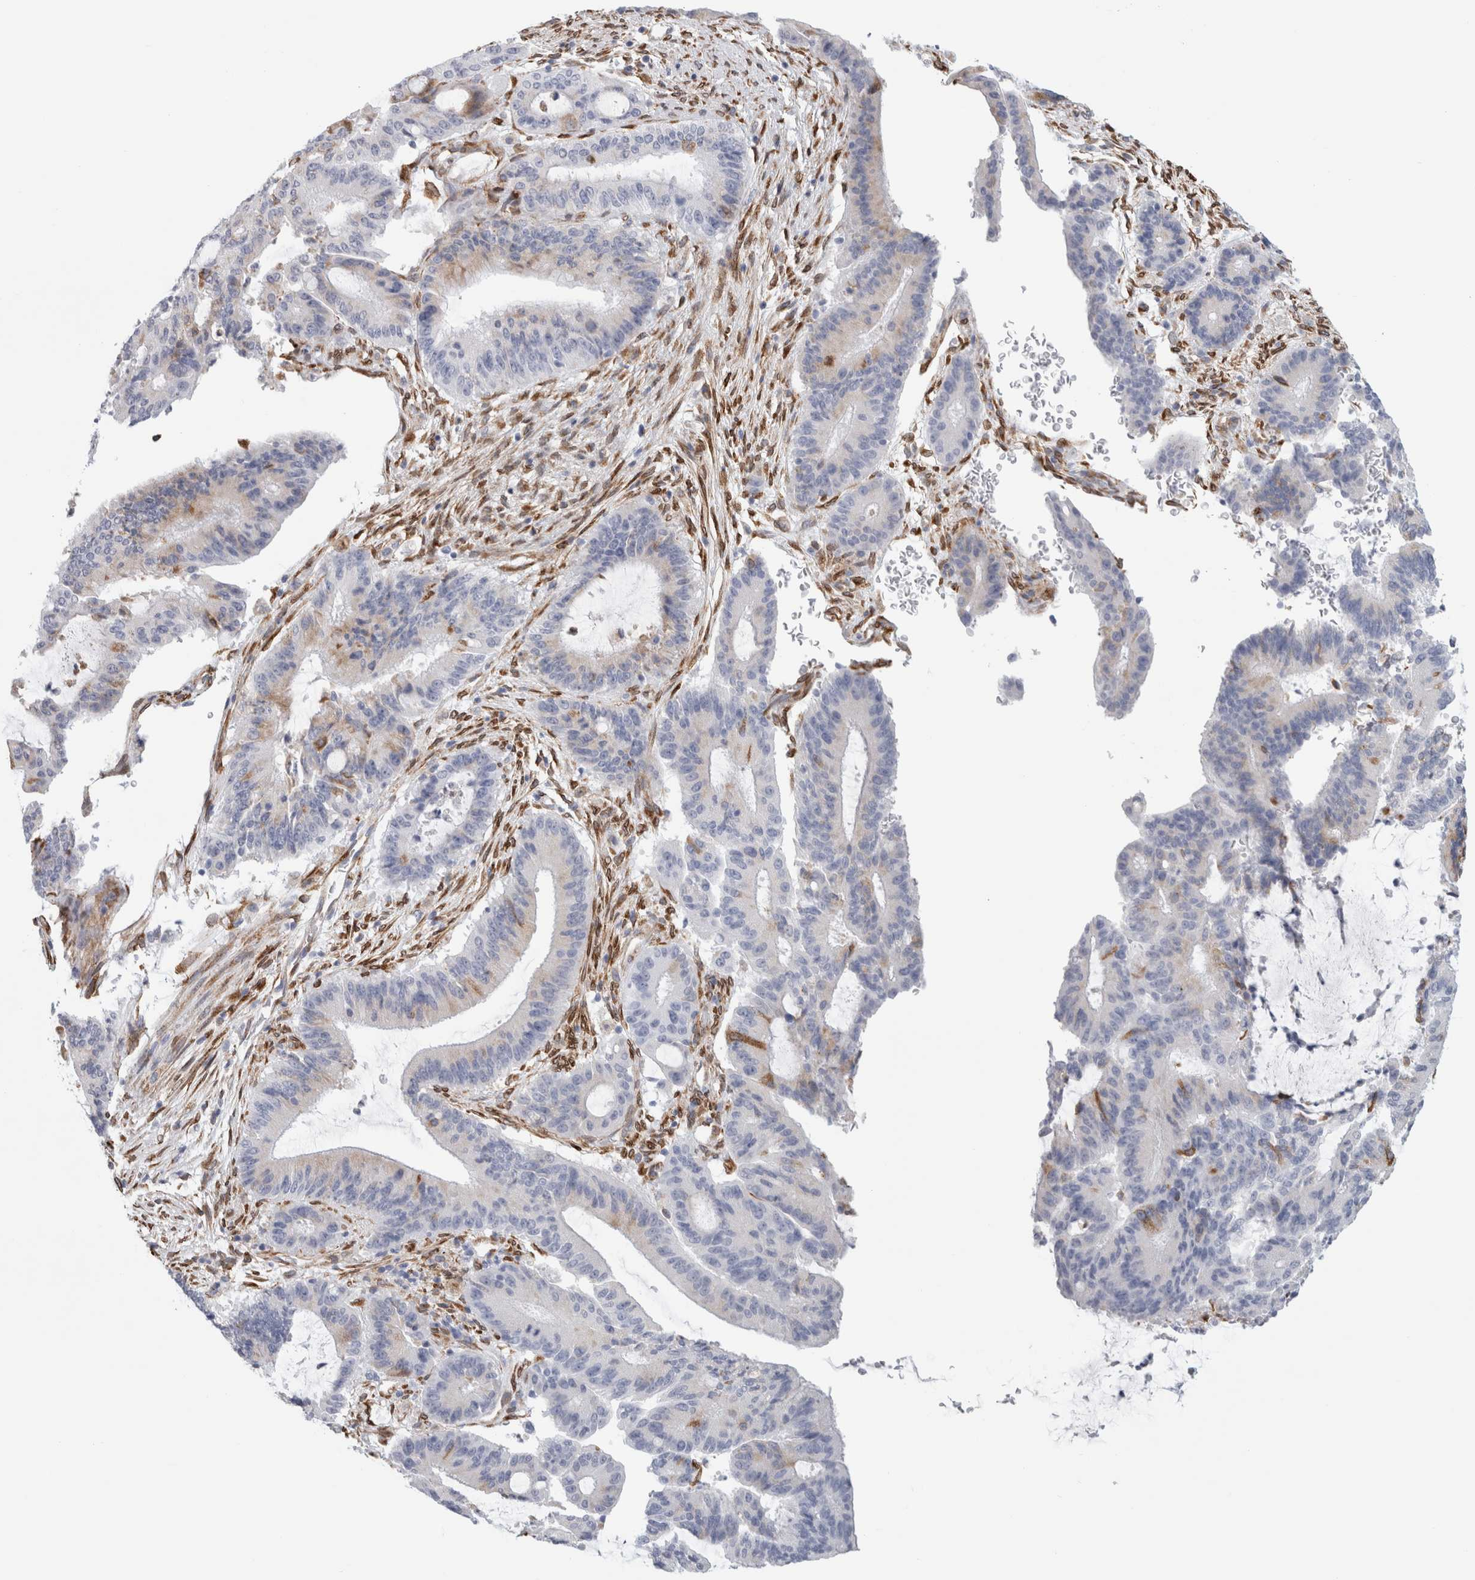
{"staining": {"intensity": "weak", "quantity": "<25%", "location": "cytoplasmic/membranous"}, "tissue": "liver cancer", "cell_type": "Tumor cells", "image_type": "cancer", "snomed": [{"axis": "morphology", "description": "Cholangiocarcinoma"}, {"axis": "topography", "description": "Liver"}], "caption": "A histopathology image of human liver cancer is negative for staining in tumor cells. The staining is performed using DAB (3,3'-diaminobenzidine) brown chromogen with nuclei counter-stained in using hematoxylin.", "gene": "MCFD2", "patient": {"sex": "female", "age": 73}}